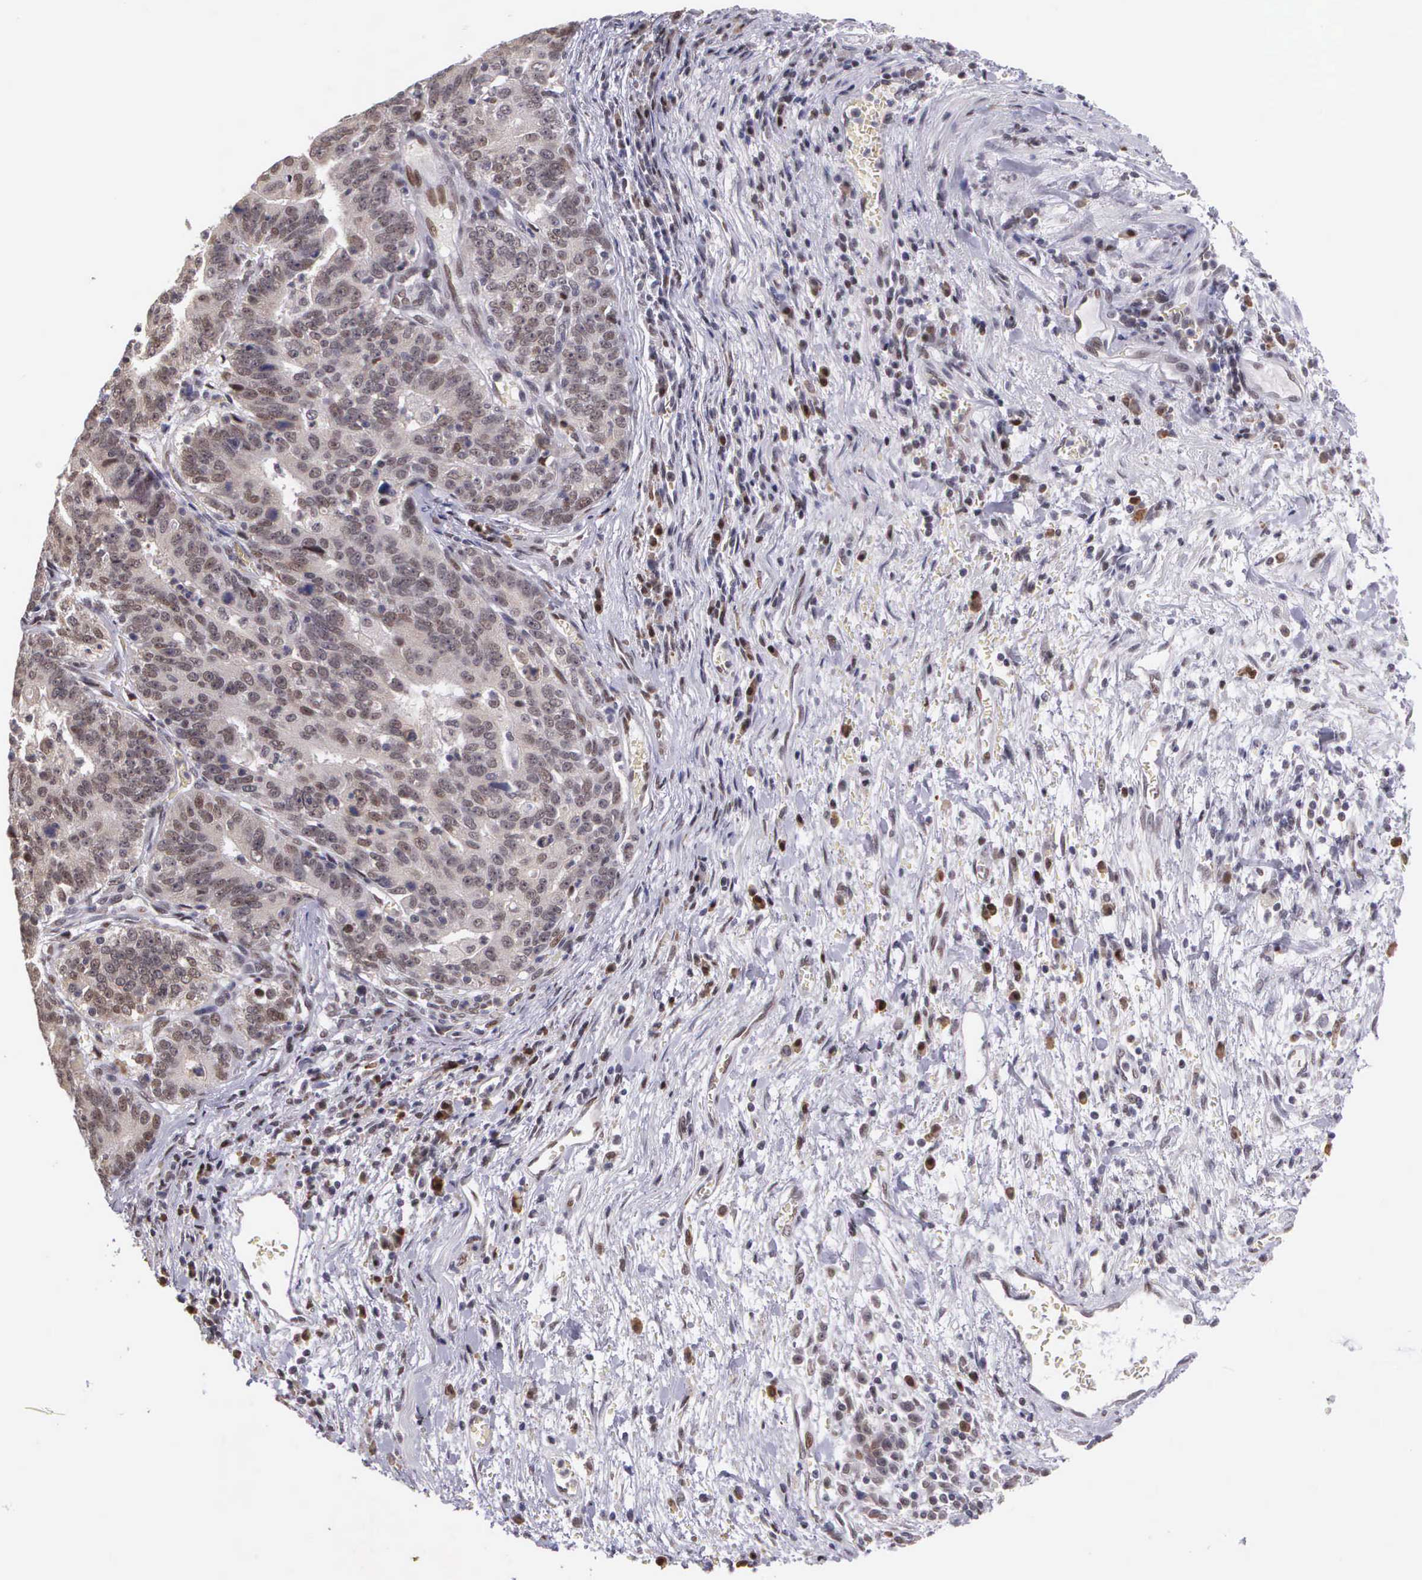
{"staining": {"intensity": "weak", "quantity": "25%-75%", "location": "cytoplasmic/membranous"}, "tissue": "stomach cancer", "cell_type": "Tumor cells", "image_type": "cancer", "snomed": [{"axis": "morphology", "description": "Adenocarcinoma, NOS"}, {"axis": "topography", "description": "Stomach, upper"}], "caption": "Protein staining of stomach cancer tissue shows weak cytoplasmic/membranous staining in about 25%-75% of tumor cells.", "gene": "SLC25A21", "patient": {"sex": "female", "age": 50}}